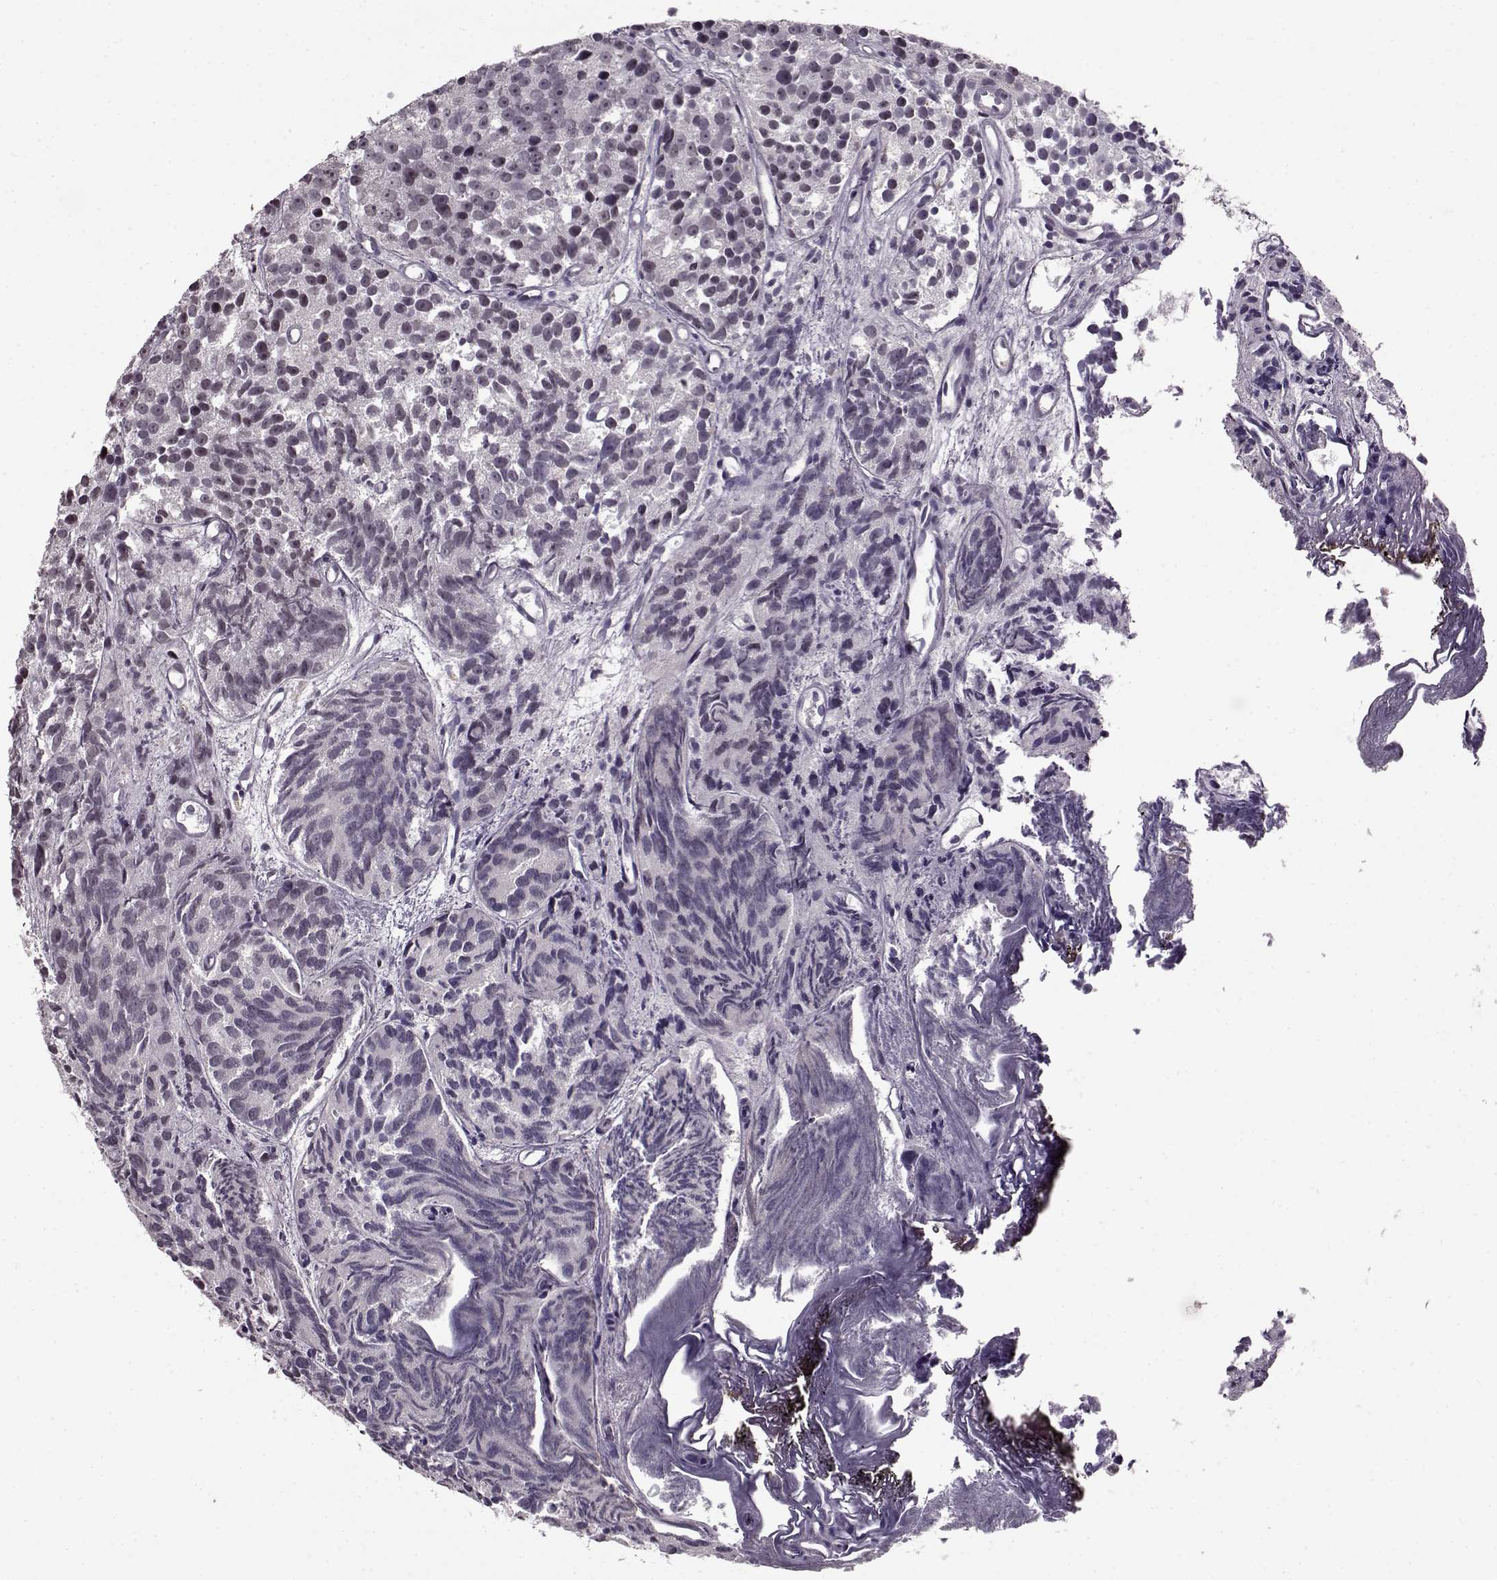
{"staining": {"intensity": "negative", "quantity": "none", "location": "none"}, "tissue": "prostate cancer", "cell_type": "Tumor cells", "image_type": "cancer", "snomed": [{"axis": "morphology", "description": "Adenocarcinoma, High grade"}, {"axis": "topography", "description": "Prostate"}], "caption": "A histopathology image of prostate cancer (high-grade adenocarcinoma) stained for a protein displays no brown staining in tumor cells. (Brightfield microscopy of DAB (3,3'-diaminobenzidine) immunohistochemistry (IHC) at high magnification).", "gene": "RP1L1", "patient": {"sex": "male", "age": 77}}